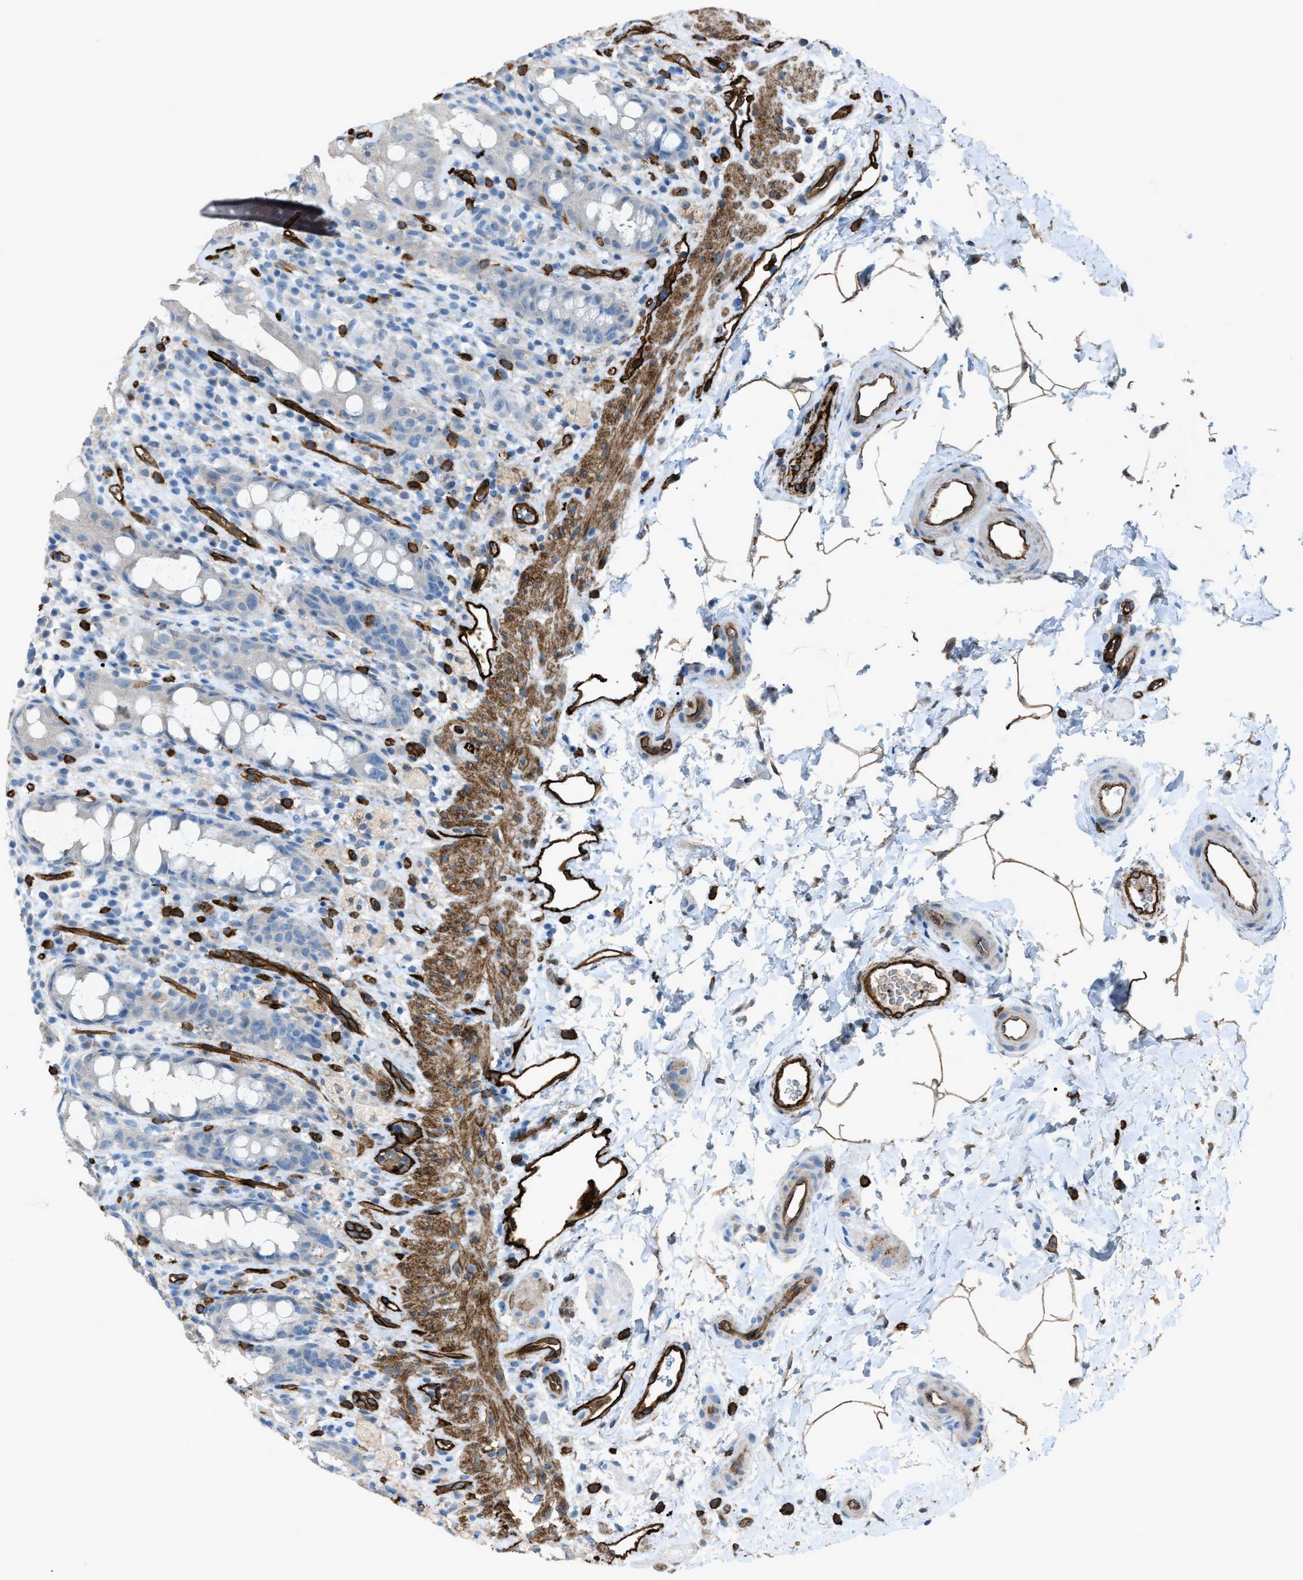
{"staining": {"intensity": "negative", "quantity": "none", "location": "none"}, "tissue": "rectum", "cell_type": "Glandular cells", "image_type": "normal", "snomed": [{"axis": "morphology", "description": "Normal tissue, NOS"}, {"axis": "topography", "description": "Rectum"}], "caption": "DAB immunohistochemical staining of normal rectum reveals no significant positivity in glandular cells.", "gene": "SLC22A15", "patient": {"sex": "male", "age": 44}}